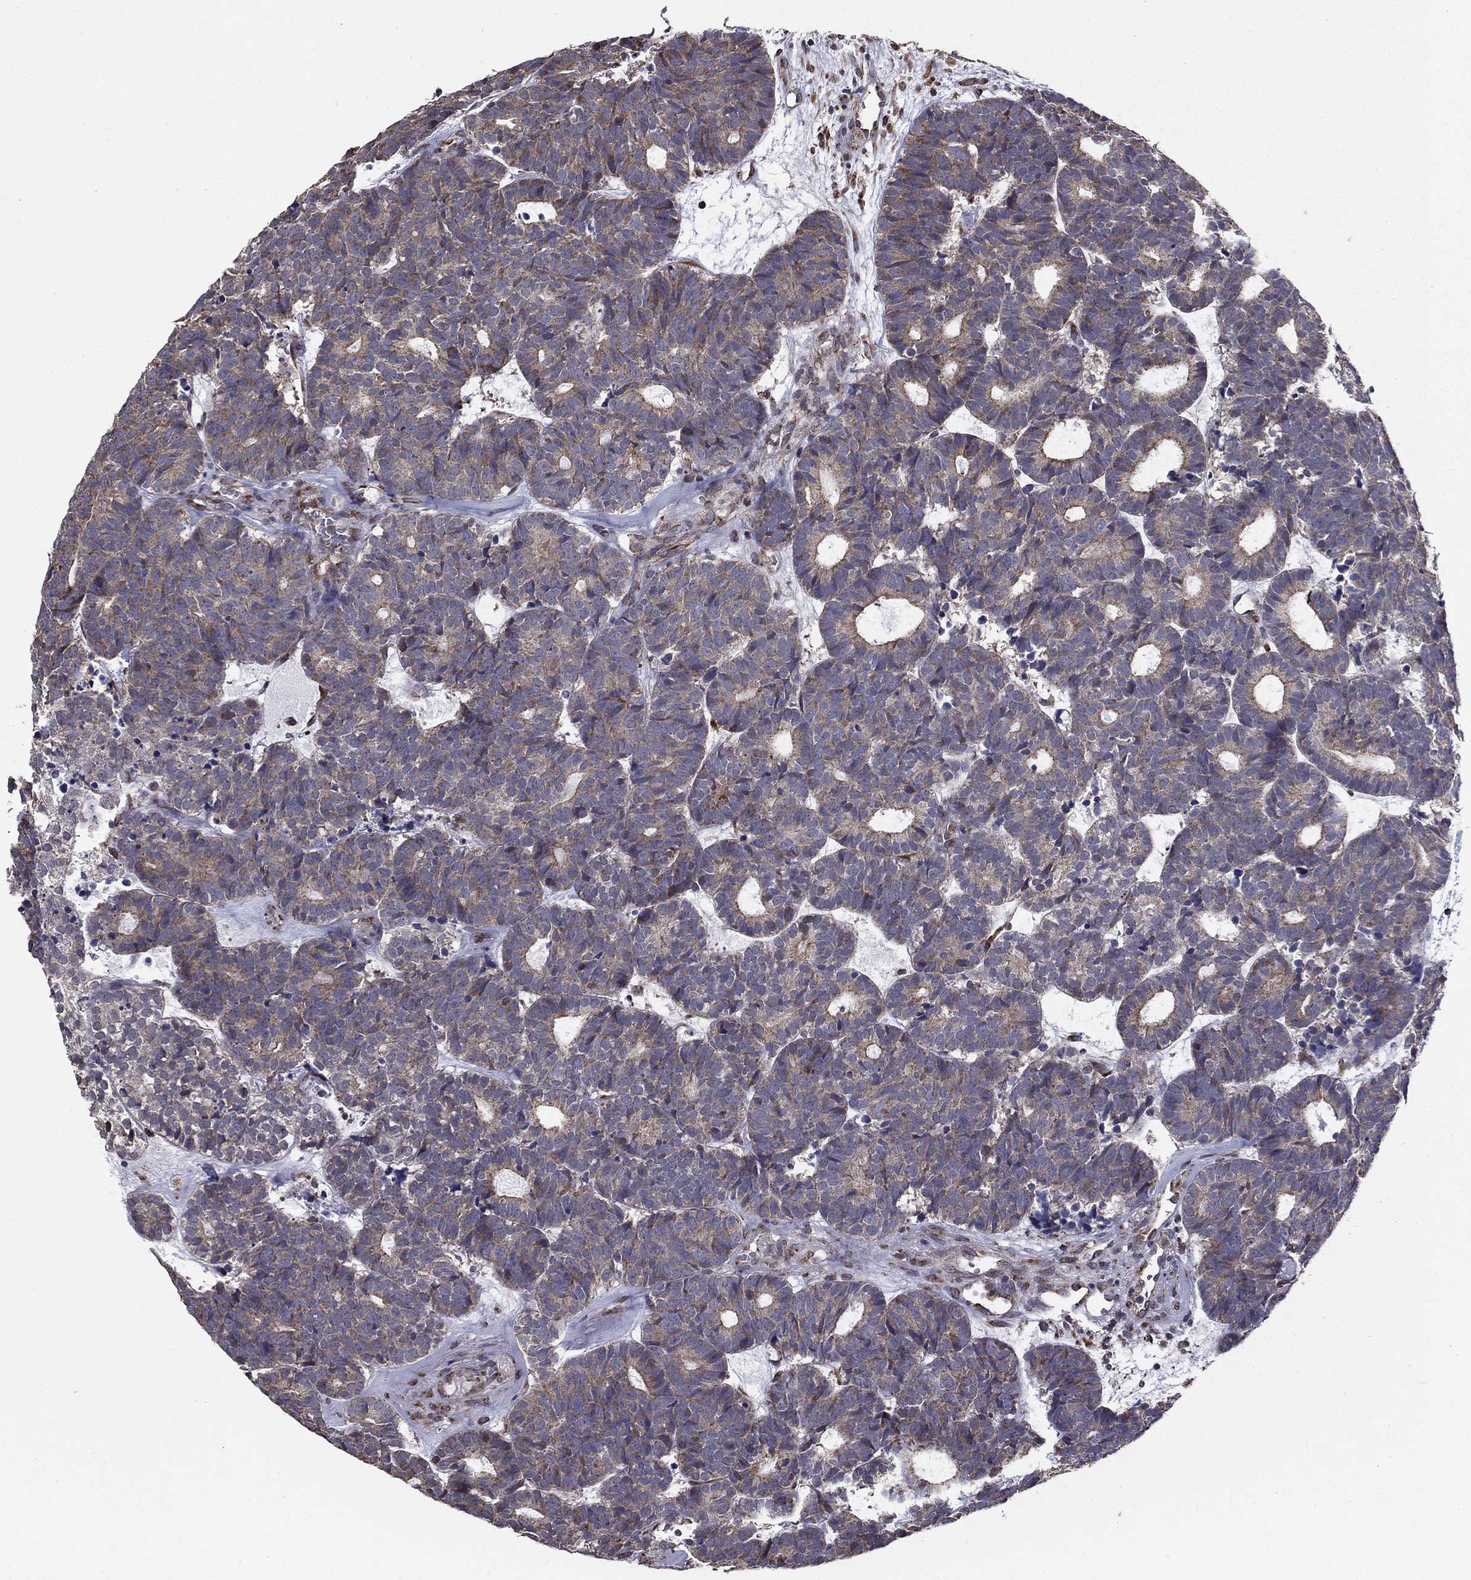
{"staining": {"intensity": "moderate", "quantity": "25%-75%", "location": "cytoplasmic/membranous"}, "tissue": "head and neck cancer", "cell_type": "Tumor cells", "image_type": "cancer", "snomed": [{"axis": "morphology", "description": "Adenocarcinoma, NOS"}, {"axis": "topography", "description": "Head-Neck"}], "caption": "DAB (3,3'-diaminobenzidine) immunohistochemical staining of human head and neck adenocarcinoma demonstrates moderate cytoplasmic/membranous protein expression in about 25%-75% of tumor cells. Nuclei are stained in blue.", "gene": "NKIRAS1", "patient": {"sex": "female", "age": 81}}